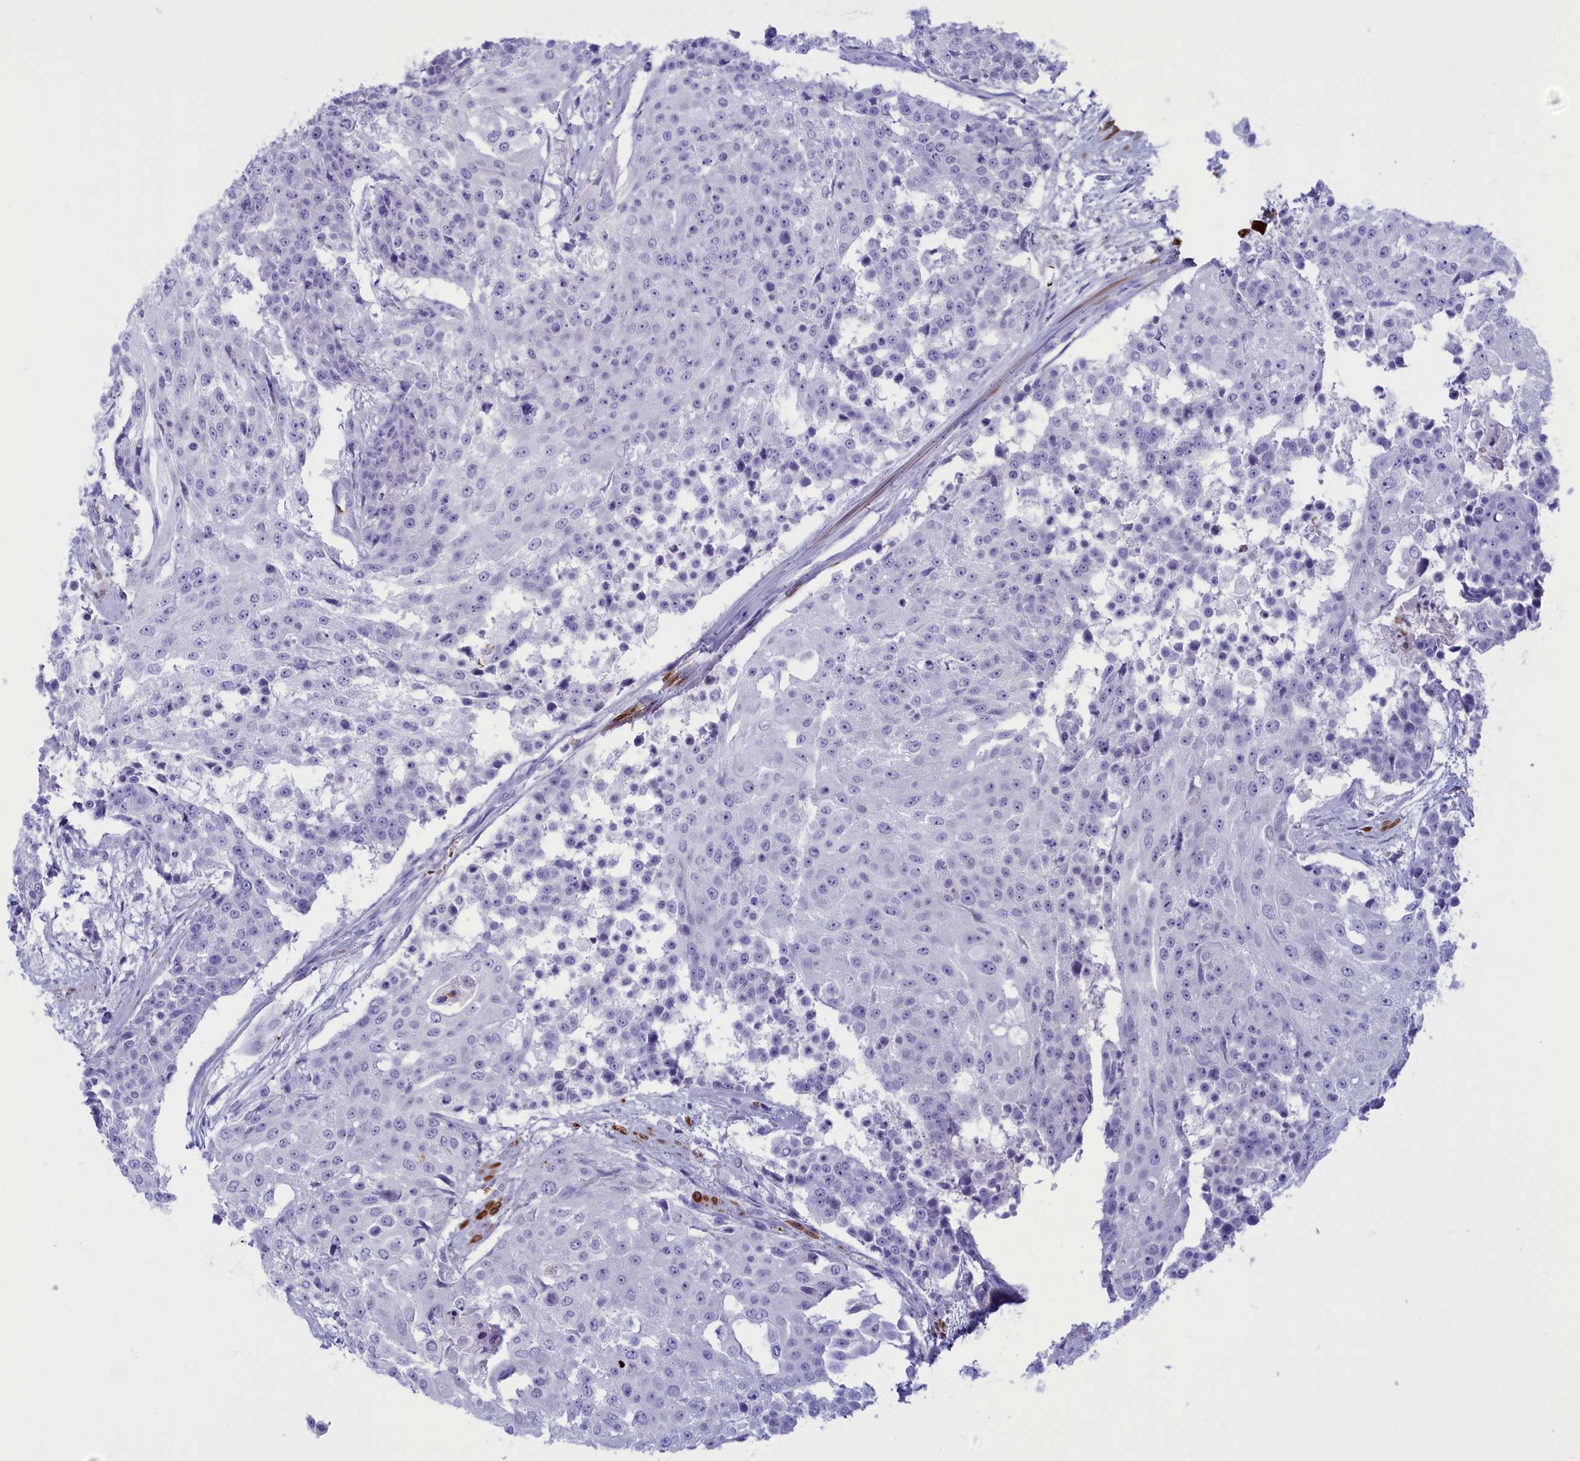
{"staining": {"intensity": "negative", "quantity": "none", "location": "none"}, "tissue": "urothelial cancer", "cell_type": "Tumor cells", "image_type": "cancer", "snomed": [{"axis": "morphology", "description": "Urothelial carcinoma, High grade"}, {"axis": "topography", "description": "Urinary bladder"}], "caption": "There is no significant expression in tumor cells of high-grade urothelial carcinoma.", "gene": "GAPDHS", "patient": {"sex": "female", "age": 63}}